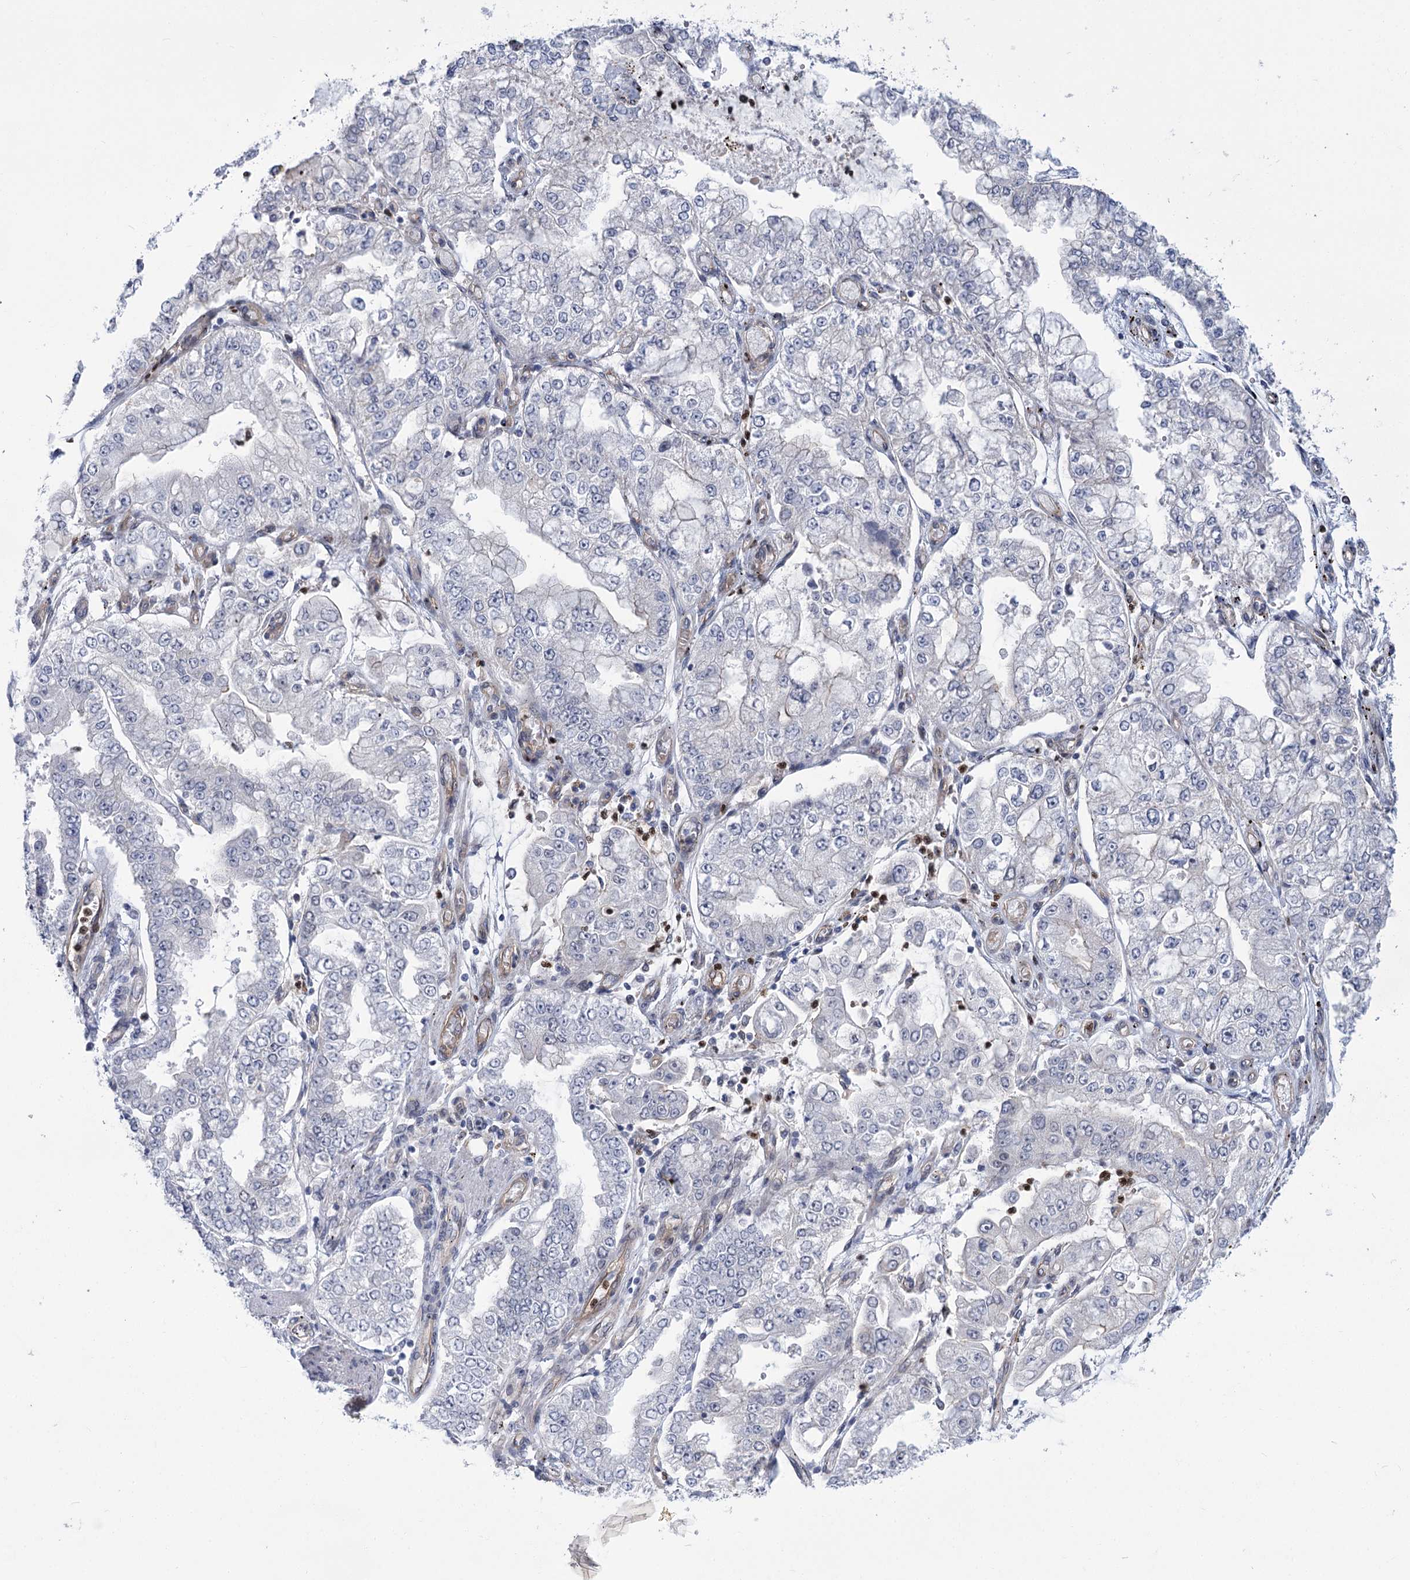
{"staining": {"intensity": "negative", "quantity": "none", "location": "none"}, "tissue": "stomach cancer", "cell_type": "Tumor cells", "image_type": "cancer", "snomed": [{"axis": "morphology", "description": "Adenocarcinoma, NOS"}, {"axis": "topography", "description": "Stomach"}], "caption": "Immunohistochemistry (IHC) histopathology image of neoplastic tissue: stomach cancer stained with DAB (3,3'-diaminobenzidine) displays no significant protein positivity in tumor cells.", "gene": "THAP6", "patient": {"sex": "male", "age": 76}}